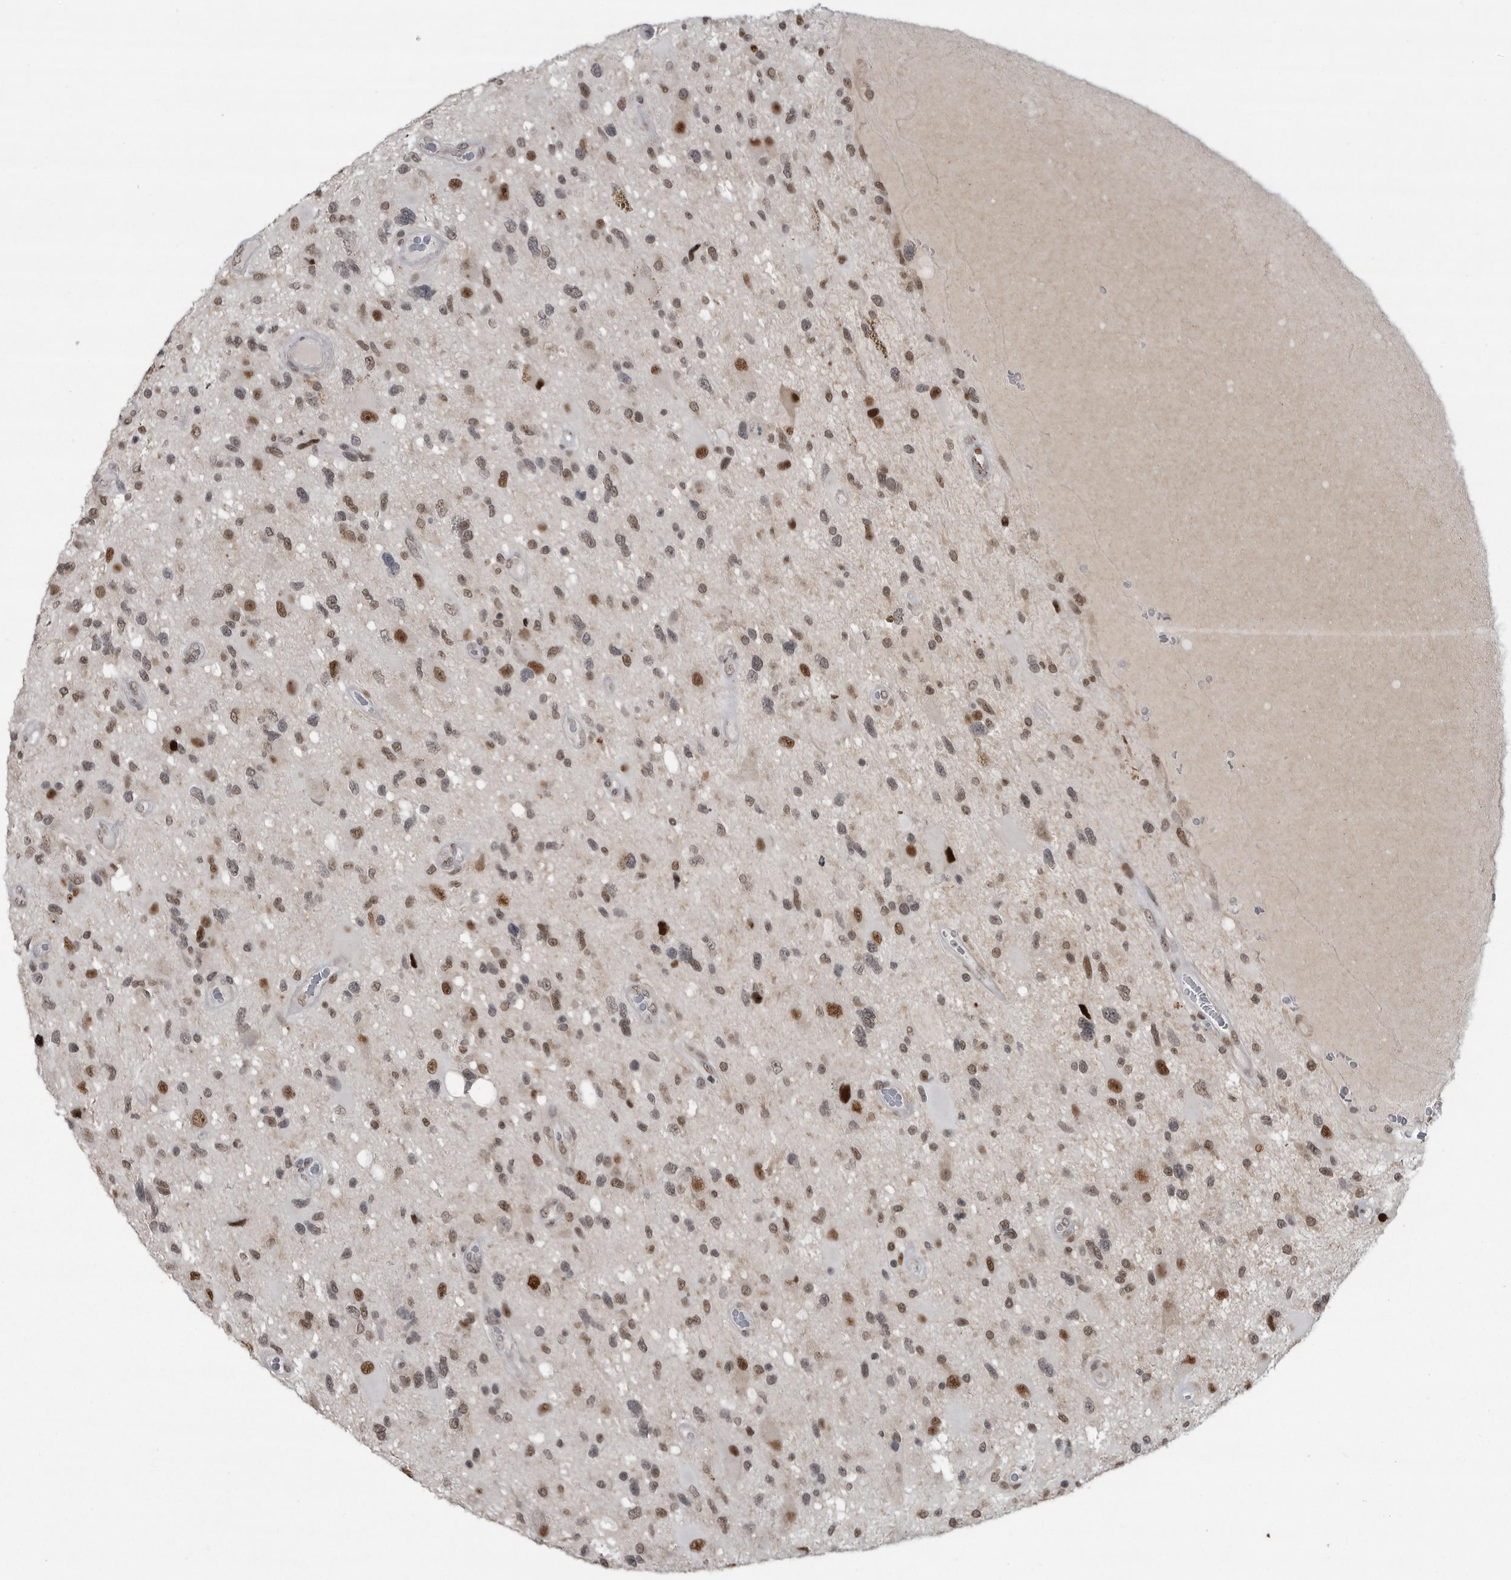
{"staining": {"intensity": "moderate", "quantity": ">75%", "location": "nuclear"}, "tissue": "glioma", "cell_type": "Tumor cells", "image_type": "cancer", "snomed": [{"axis": "morphology", "description": "Glioma, malignant, High grade"}, {"axis": "topography", "description": "Brain"}], "caption": "Glioma stained with DAB (3,3'-diaminobenzidine) immunohistochemistry (IHC) reveals medium levels of moderate nuclear positivity in about >75% of tumor cells. (DAB (3,3'-diaminobenzidine) IHC, brown staining for protein, blue staining for nuclei).", "gene": "C8orf58", "patient": {"sex": "male", "age": 33}}